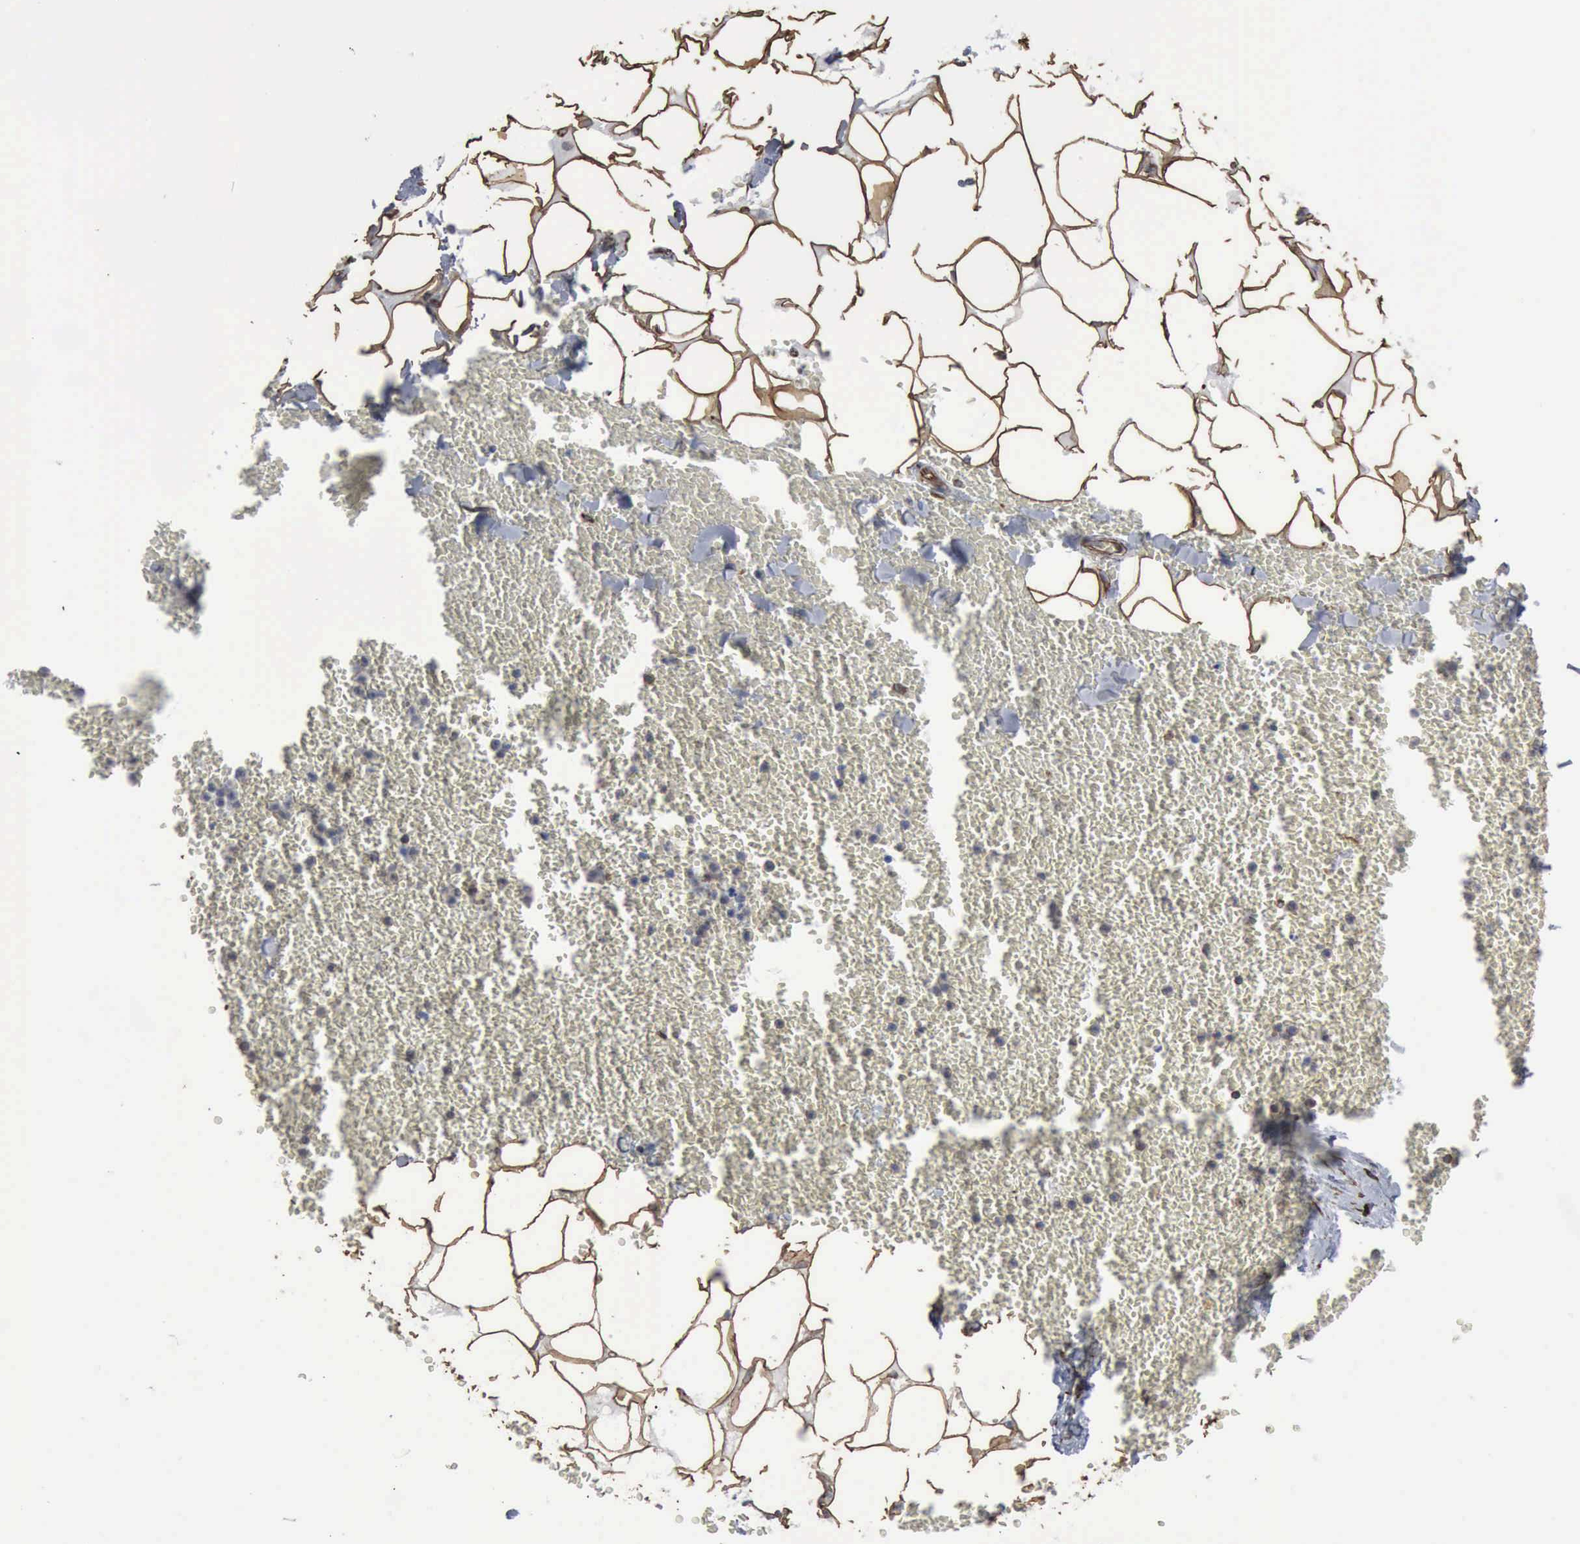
{"staining": {"intensity": "moderate", "quantity": ">75%", "location": "cytoplasmic/membranous"}, "tissue": "adipose tissue", "cell_type": "Adipocytes", "image_type": "normal", "snomed": [{"axis": "morphology", "description": "Normal tissue, NOS"}, {"axis": "morphology", "description": "Inflammation, NOS"}, {"axis": "topography", "description": "Lymph node"}, {"axis": "topography", "description": "Peripheral nerve tissue"}], "caption": "A brown stain highlights moderate cytoplasmic/membranous expression of a protein in adipocytes of benign adipose tissue. (brown staining indicates protein expression, while blue staining denotes nuclei).", "gene": "CCNE1", "patient": {"sex": "male", "age": 52}}